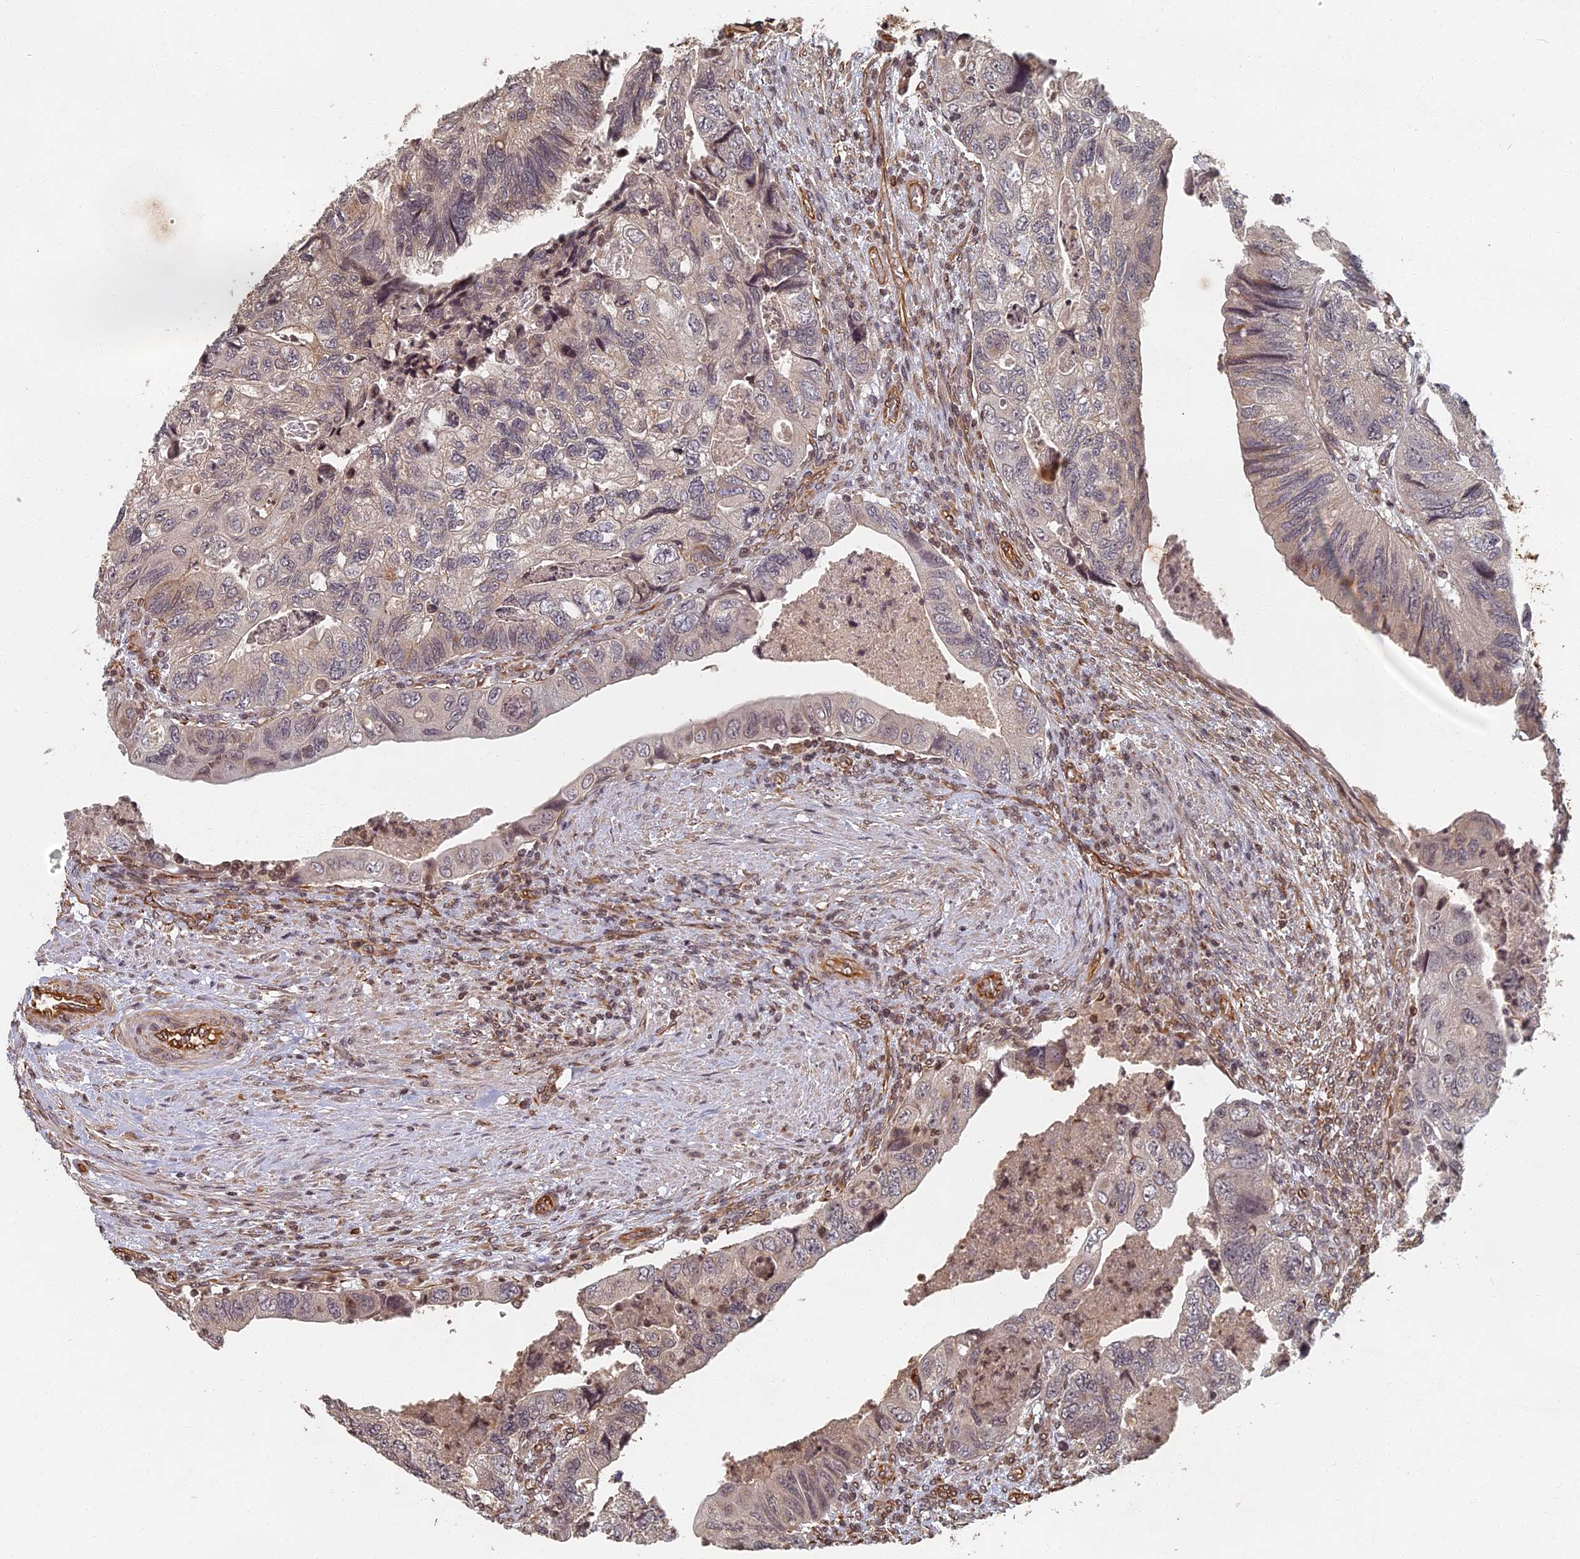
{"staining": {"intensity": "moderate", "quantity": "<25%", "location": "cytoplasmic/membranous"}, "tissue": "colorectal cancer", "cell_type": "Tumor cells", "image_type": "cancer", "snomed": [{"axis": "morphology", "description": "Adenocarcinoma, NOS"}, {"axis": "topography", "description": "Rectum"}], "caption": "Tumor cells exhibit low levels of moderate cytoplasmic/membranous staining in approximately <25% of cells in human colorectal adenocarcinoma.", "gene": "ABCB10", "patient": {"sex": "male", "age": 63}}